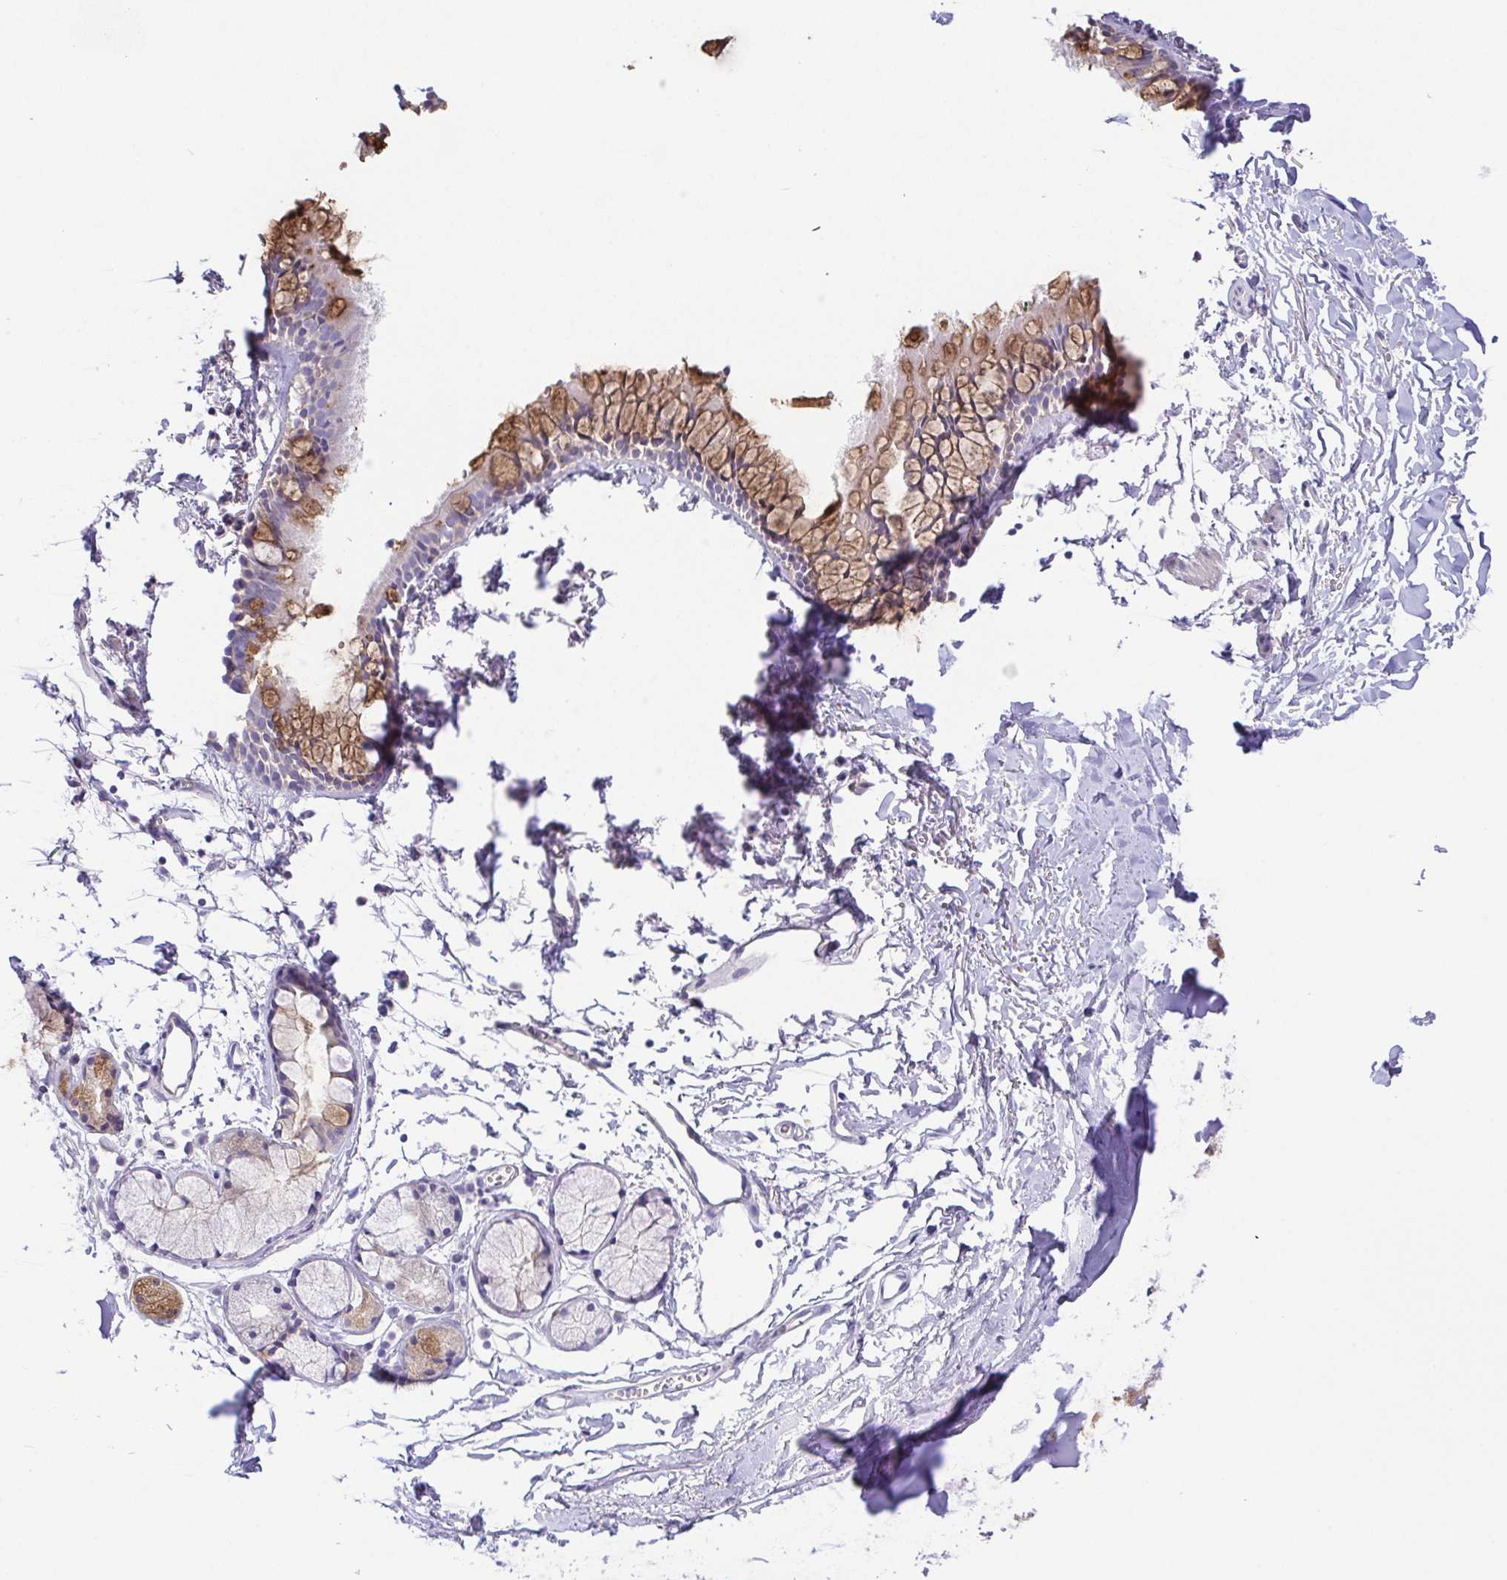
{"staining": {"intensity": "moderate", "quantity": "25%-75%", "location": "cytoplasmic/membranous"}, "tissue": "bronchus", "cell_type": "Respiratory epithelial cells", "image_type": "normal", "snomed": [{"axis": "morphology", "description": "Normal tissue, NOS"}, {"axis": "topography", "description": "Cartilage tissue"}, {"axis": "topography", "description": "Bronchus"}, {"axis": "topography", "description": "Peripheral nerve tissue"}], "caption": "Moderate cytoplasmic/membranous staining is appreciated in about 25%-75% of respiratory epithelial cells in benign bronchus. (brown staining indicates protein expression, while blue staining denotes nuclei).", "gene": "PKDREJ", "patient": {"sex": "female", "age": 59}}